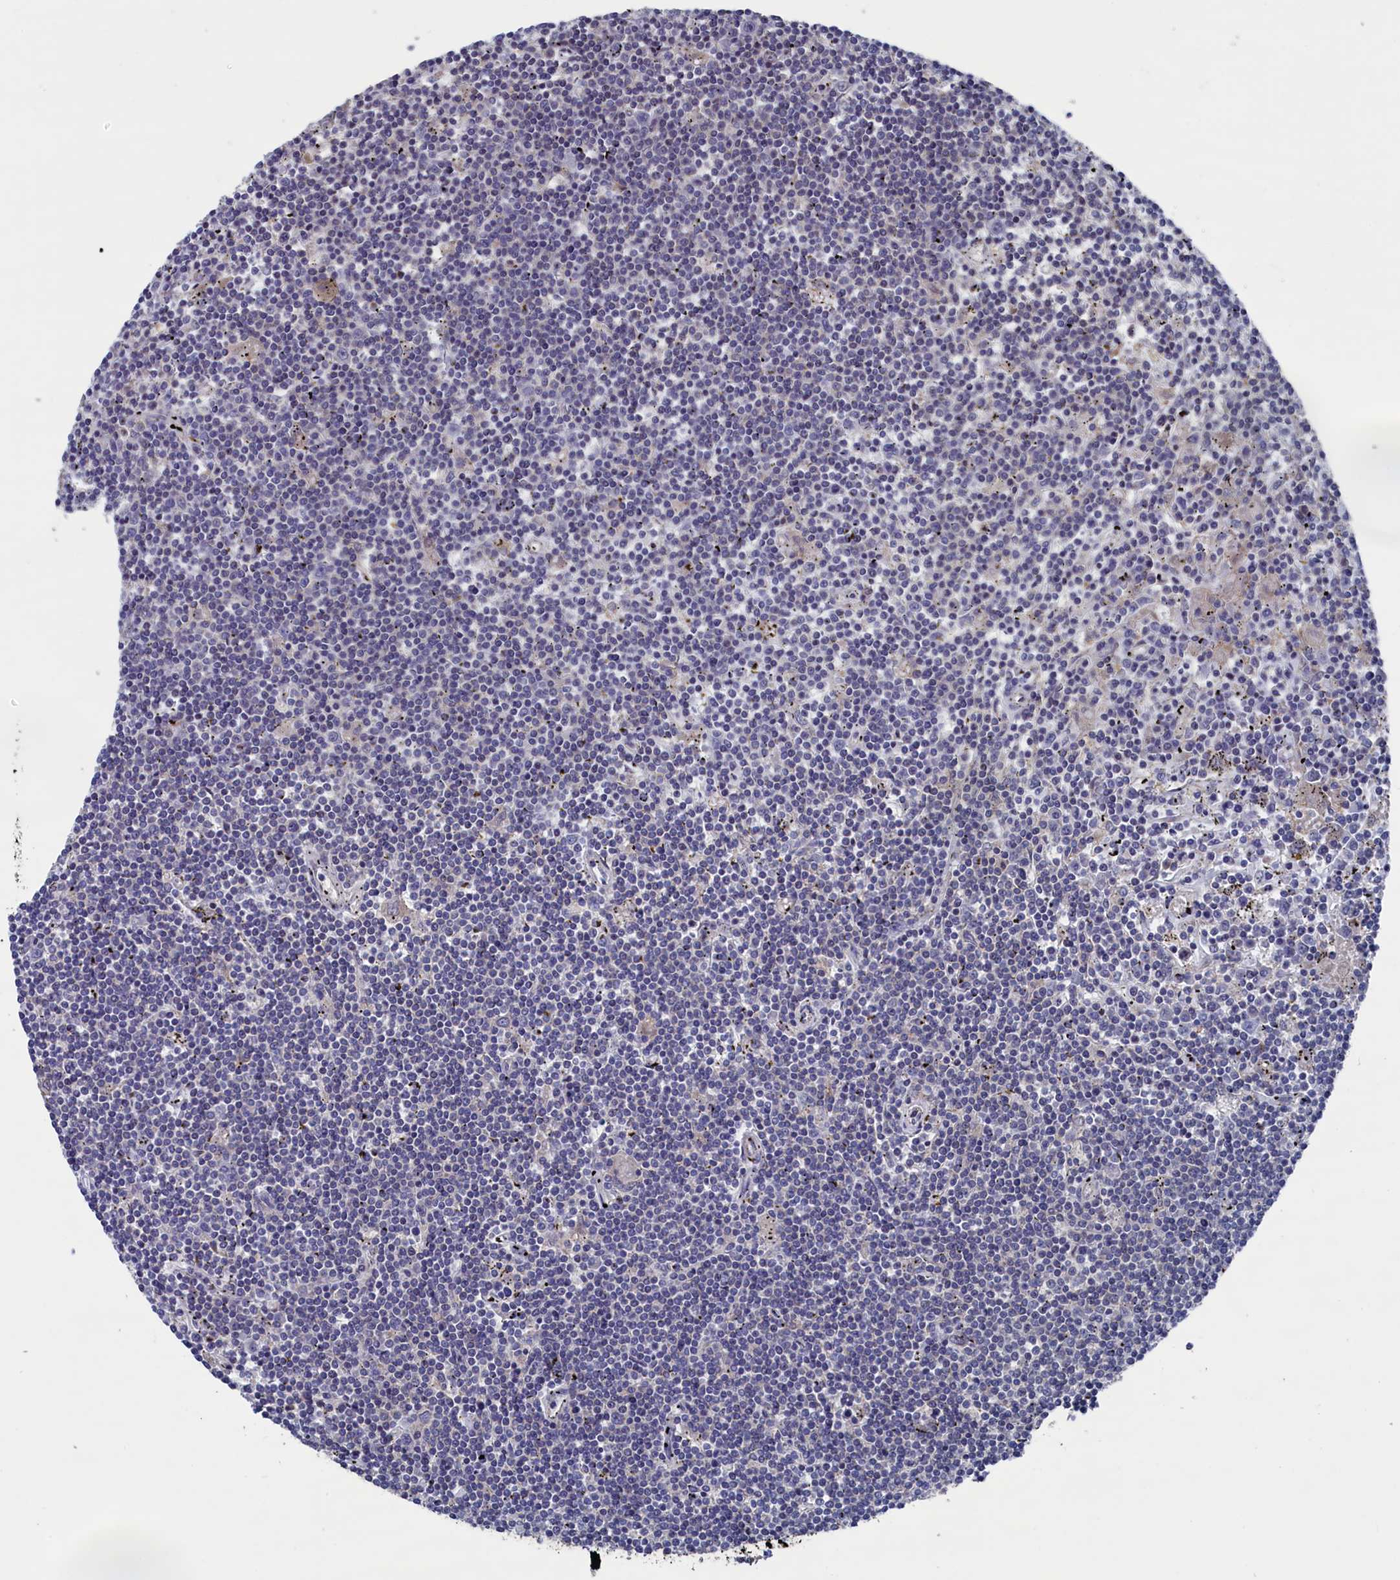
{"staining": {"intensity": "negative", "quantity": "none", "location": "none"}, "tissue": "lymphoma", "cell_type": "Tumor cells", "image_type": "cancer", "snomed": [{"axis": "morphology", "description": "Malignant lymphoma, non-Hodgkin's type, Low grade"}, {"axis": "topography", "description": "Spleen"}], "caption": "Immunohistochemistry (IHC) micrograph of human malignant lymphoma, non-Hodgkin's type (low-grade) stained for a protein (brown), which exhibits no staining in tumor cells.", "gene": "SPATA13", "patient": {"sex": "male", "age": 76}}